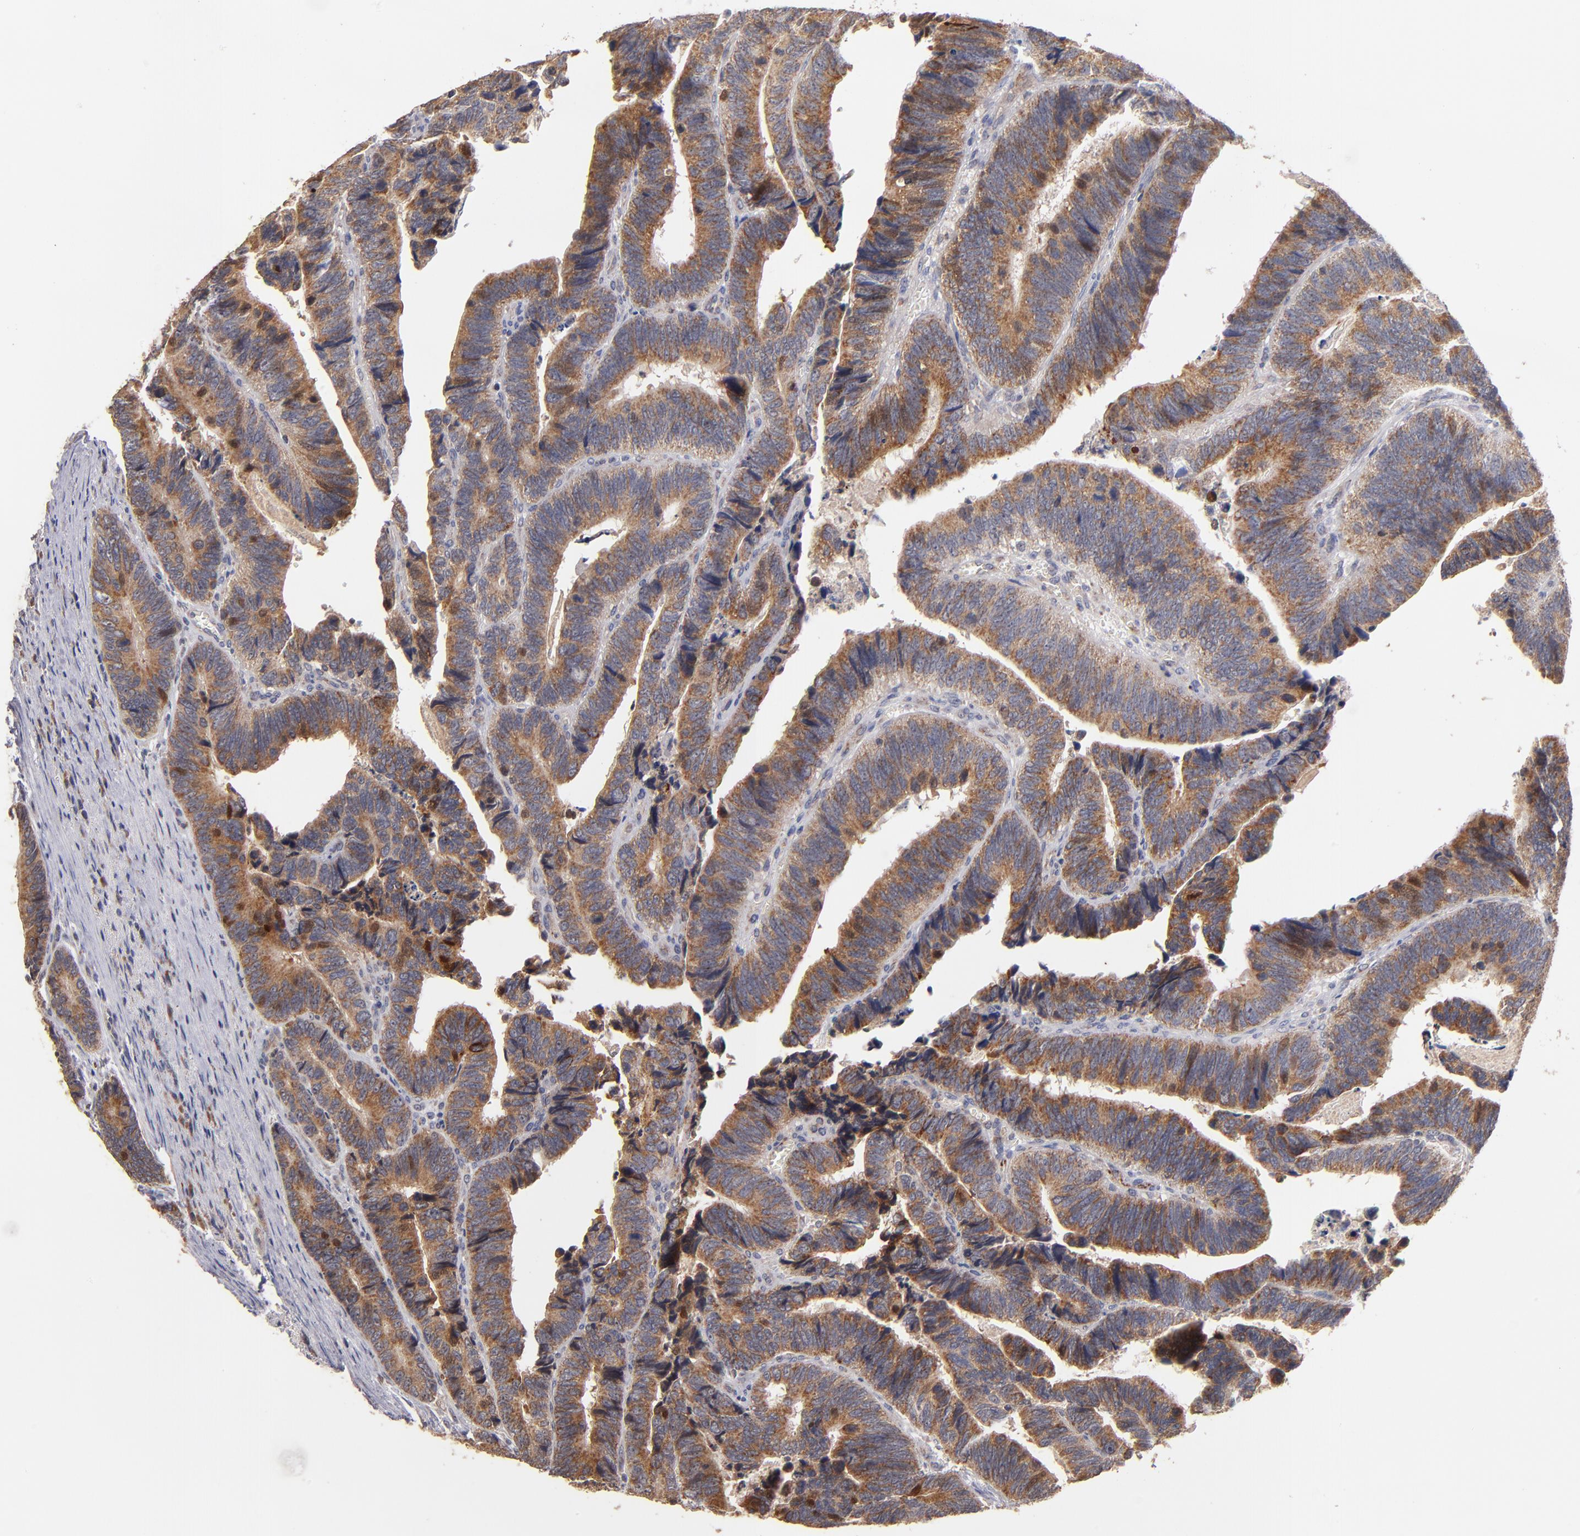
{"staining": {"intensity": "moderate", "quantity": ">75%", "location": "cytoplasmic/membranous,nuclear"}, "tissue": "colorectal cancer", "cell_type": "Tumor cells", "image_type": "cancer", "snomed": [{"axis": "morphology", "description": "Adenocarcinoma, NOS"}, {"axis": "topography", "description": "Colon"}], "caption": "Tumor cells exhibit medium levels of moderate cytoplasmic/membranous and nuclear positivity in about >75% of cells in adenocarcinoma (colorectal).", "gene": "DIABLO", "patient": {"sex": "male", "age": 72}}